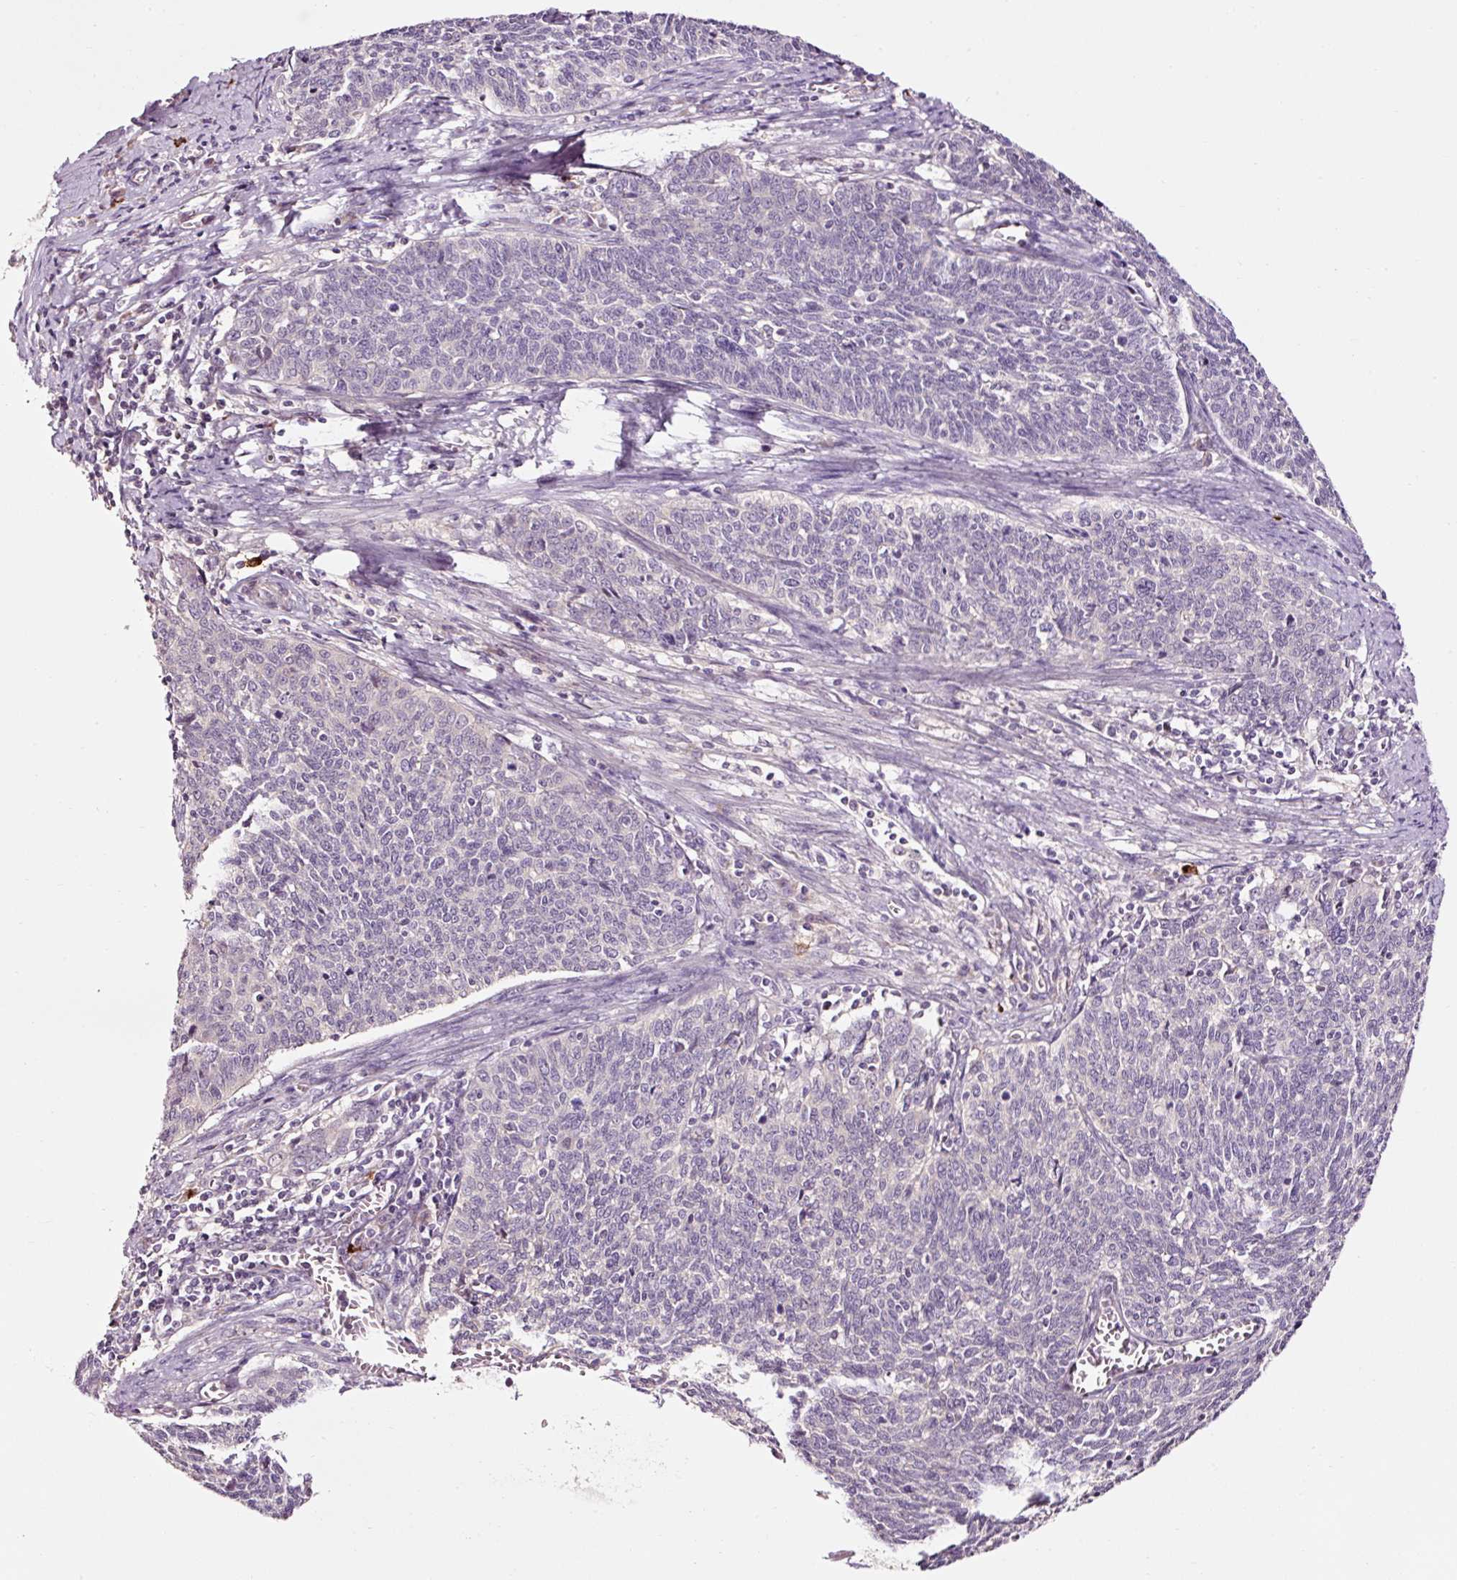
{"staining": {"intensity": "negative", "quantity": "none", "location": "none"}, "tissue": "cervical cancer", "cell_type": "Tumor cells", "image_type": "cancer", "snomed": [{"axis": "morphology", "description": "Squamous cell carcinoma, NOS"}, {"axis": "topography", "description": "Cervix"}], "caption": "Immunohistochemistry (IHC) image of neoplastic tissue: cervical cancer (squamous cell carcinoma) stained with DAB shows no significant protein expression in tumor cells.", "gene": "UTP14A", "patient": {"sex": "female", "age": 39}}